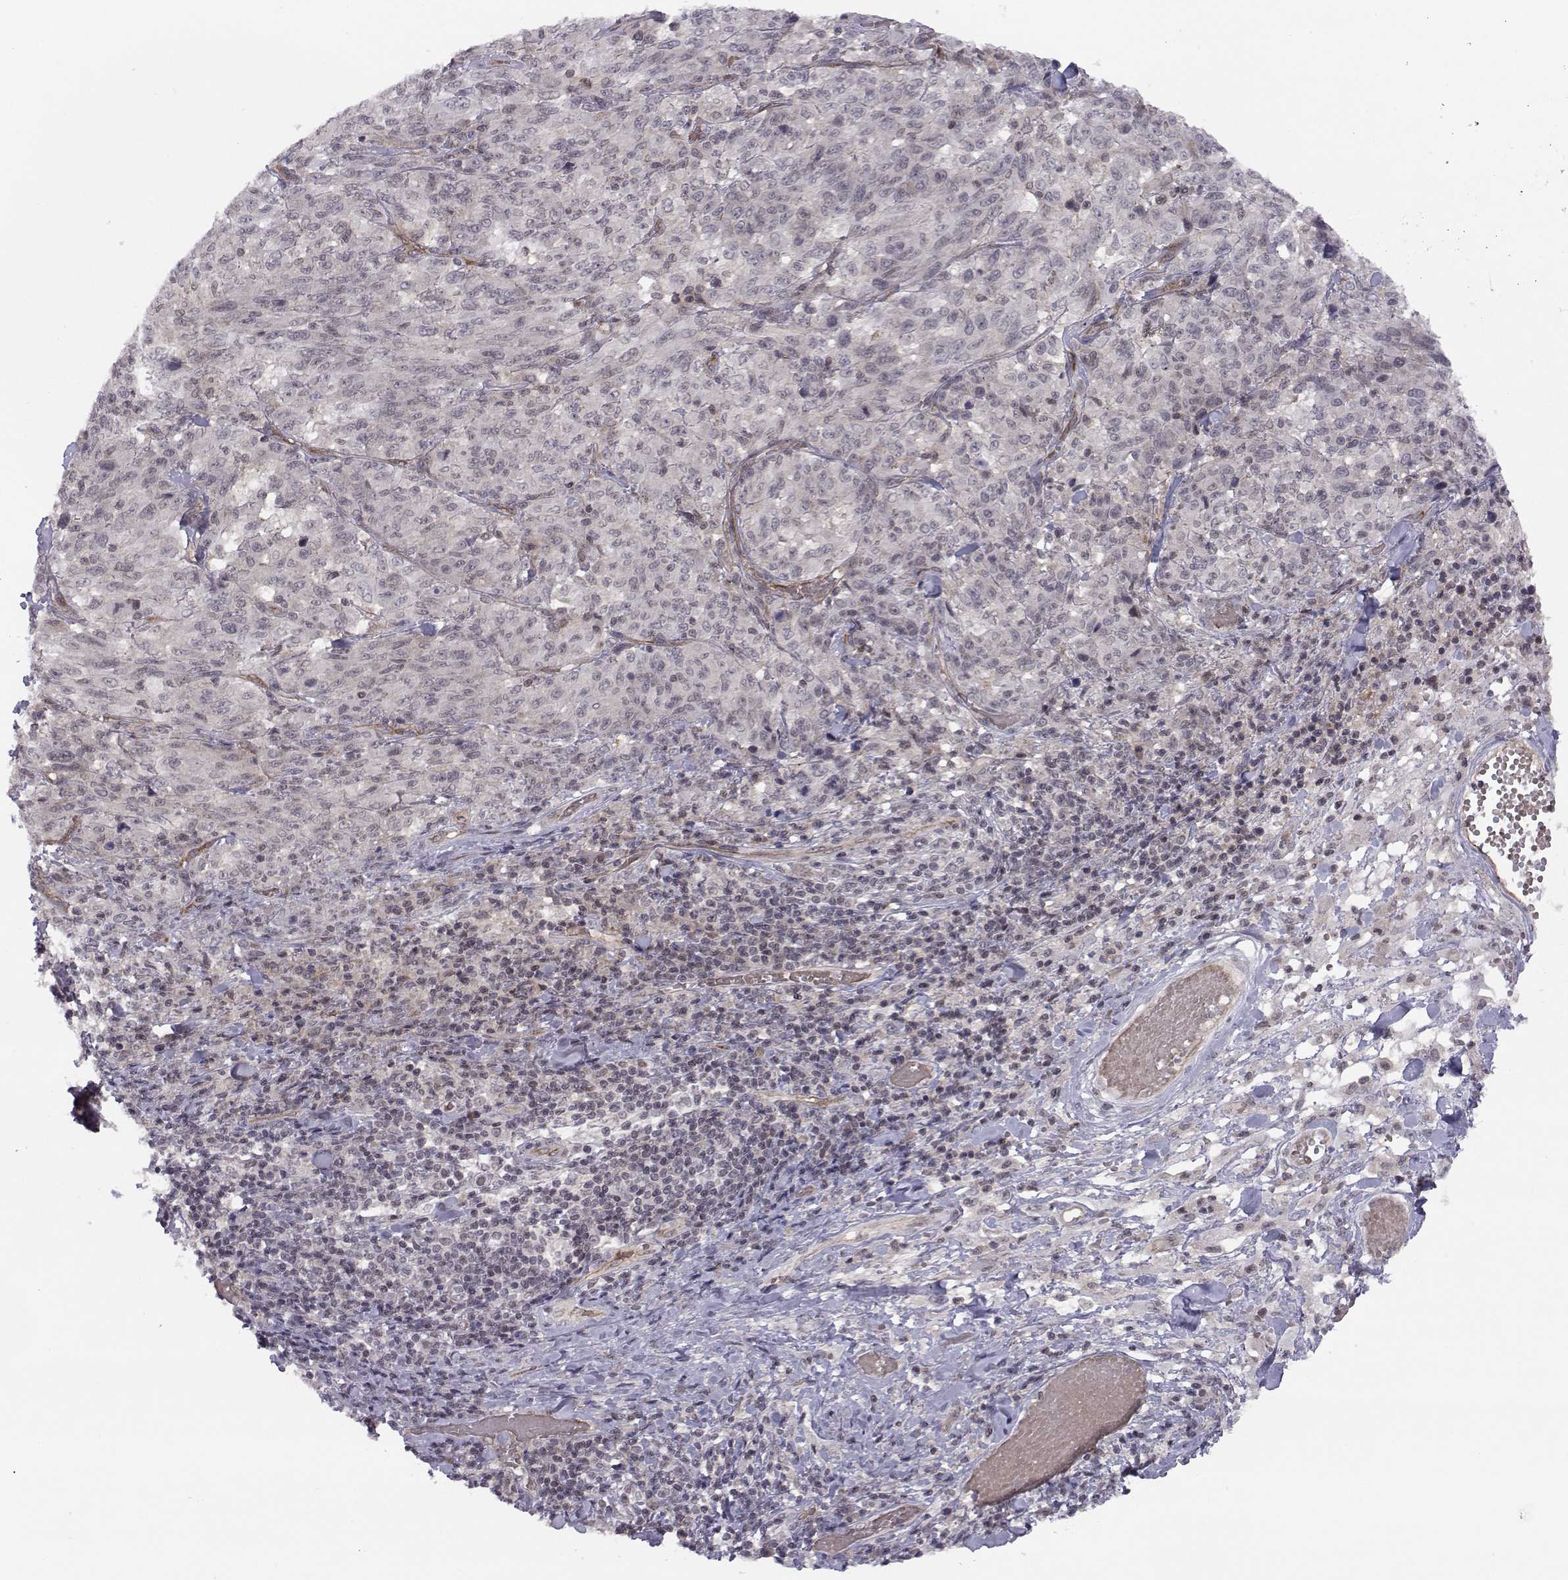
{"staining": {"intensity": "negative", "quantity": "none", "location": "none"}, "tissue": "melanoma", "cell_type": "Tumor cells", "image_type": "cancer", "snomed": [{"axis": "morphology", "description": "Malignant melanoma, NOS"}, {"axis": "topography", "description": "Skin"}], "caption": "Tumor cells show no significant staining in malignant melanoma.", "gene": "KIF13B", "patient": {"sex": "female", "age": 91}}